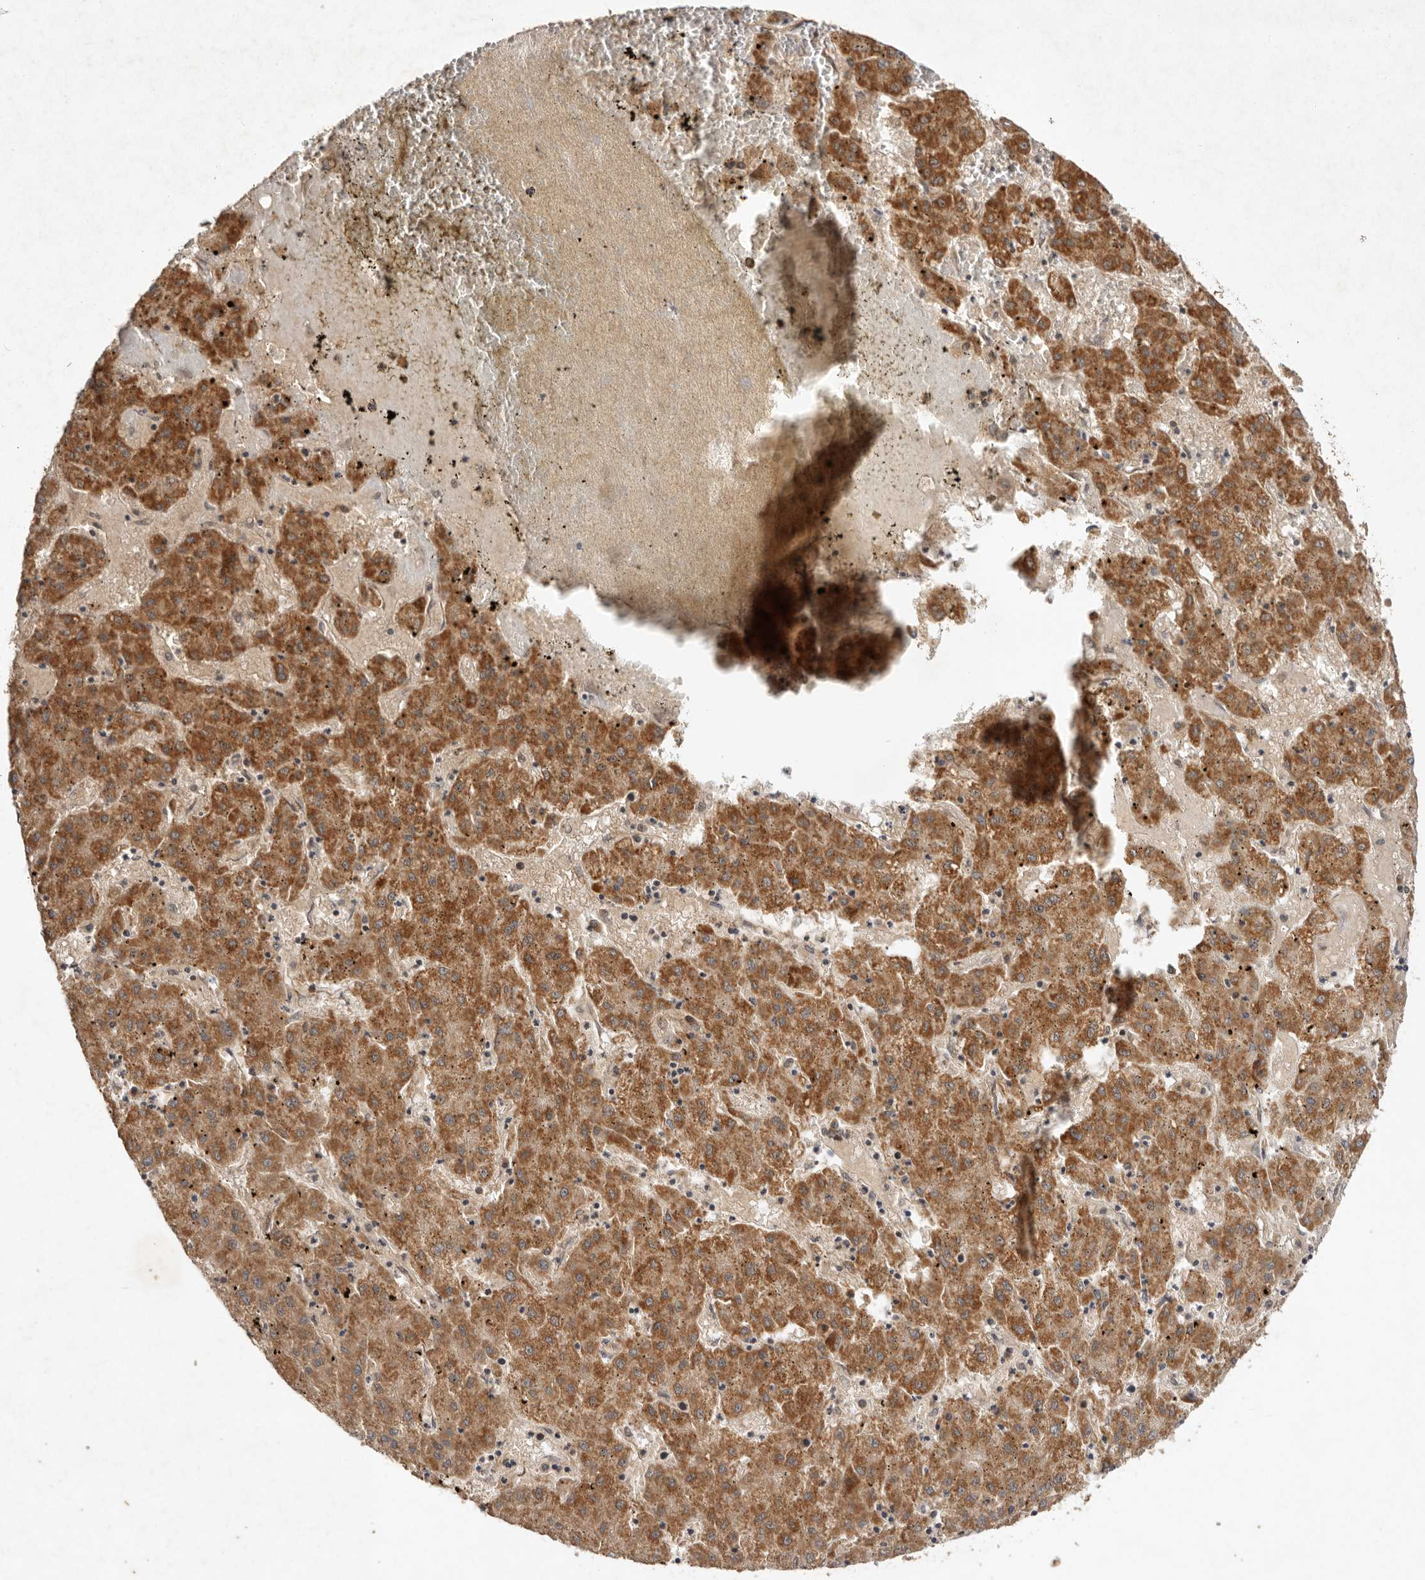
{"staining": {"intensity": "moderate", "quantity": ">75%", "location": "cytoplasmic/membranous"}, "tissue": "liver cancer", "cell_type": "Tumor cells", "image_type": "cancer", "snomed": [{"axis": "morphology", "description": "Carcinoma, Hepatocellular, NOS"}, {"axis": "topography", "description": "Liver"}], "caption": "Brown immunohistochemical staining in hepatocellular carcinoma (liver) reveals moderate cytoplasmic/membranous staining in approximately >75% of tumor cells. The staining is performed using DAB brown chromogen to label protein expression. The nuclei are counter-stained blue using hematoxylin.", "gene": "TARS2", "patient": {"sex": "male", "age": 72}}